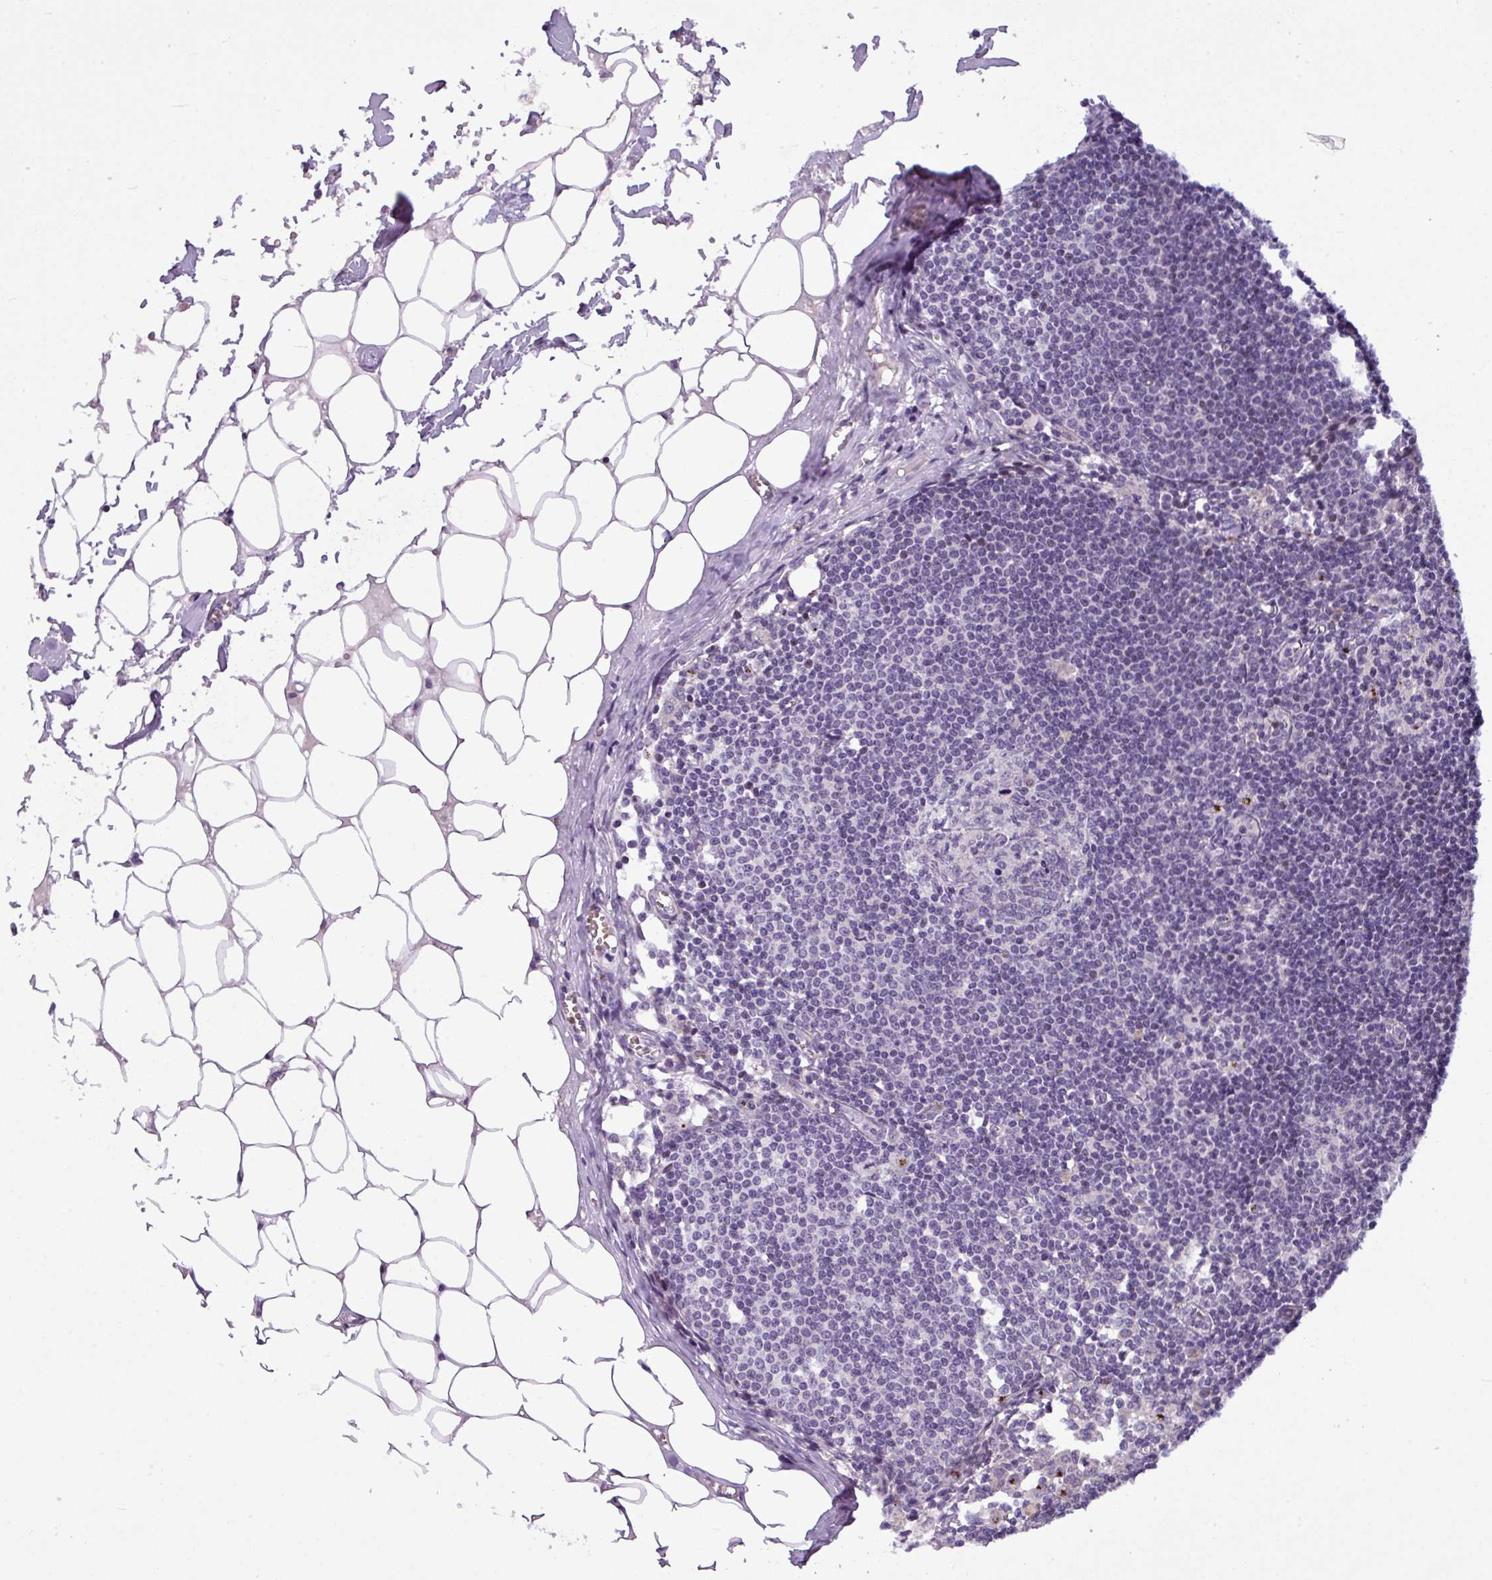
{"staining": {"intensity": "negative", "quantity": "none", "location": "none"}, "tissue": "lymph node", "cell_type": "Germinal center cells", "image_type": "normal", "snomed": [{"axis": "morphology", "description": "Normal tissue, NOS"}, {"axis": "topography", "description": "Lymph node"}], "caption": "The immunohistochemistry micrograph has no significant positivity in germinal center cells of lymph node. (DAB IHC with hematoxylin counter stain).", "gene": "IL17A", "patient": {"sex": "female", "age": 42}}